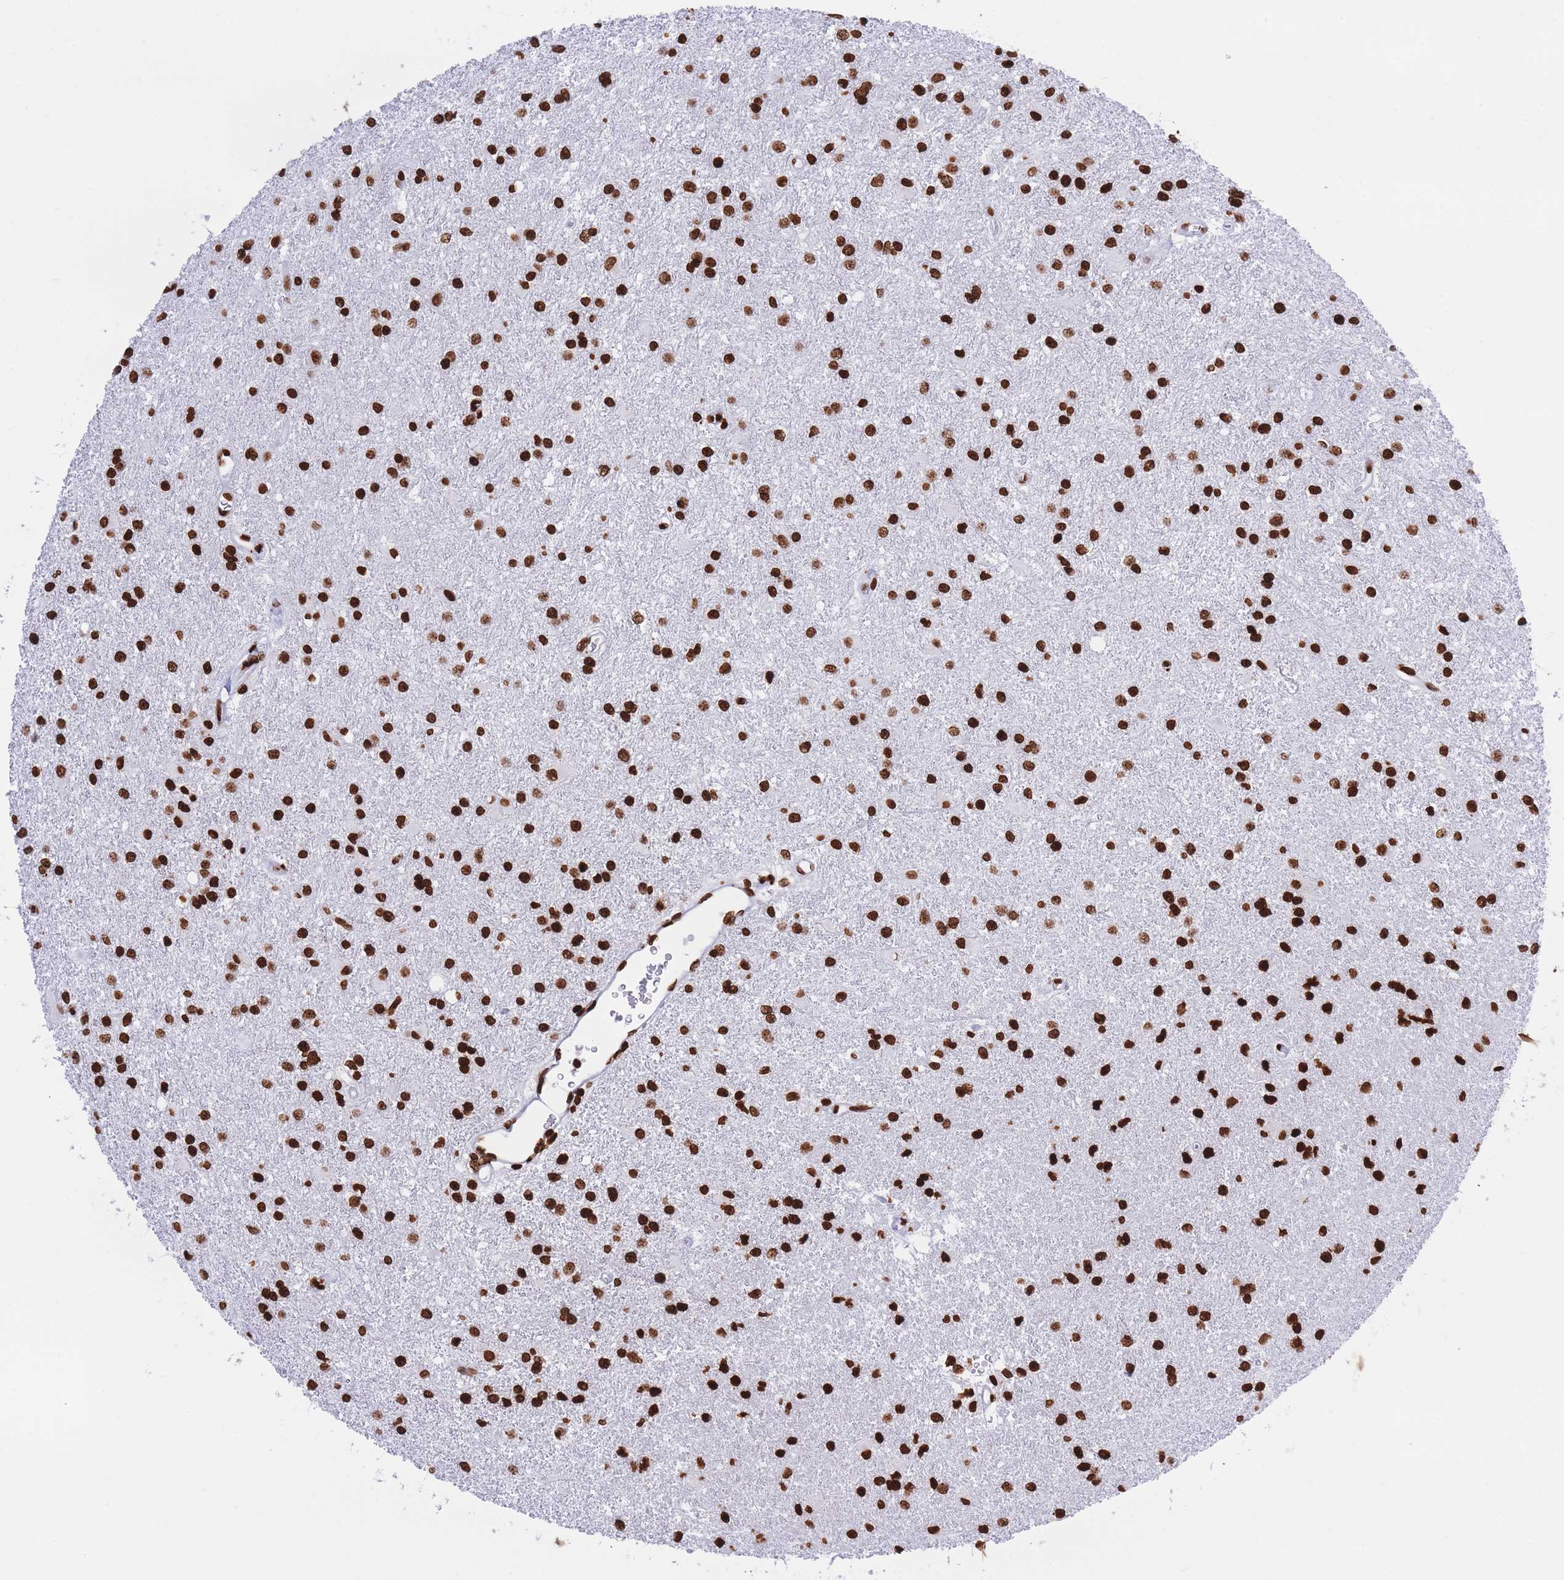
{"staining": {"intensity": "strong", "quantity": ">75%", "location": "nuclear"}, "tissue": "glioma", "cell_type": "Tumor cells", "image_type": "cancer", "snomed": [{"axis": "morphology", "description": "Glioma, malignant, High grade"}, {"axis": "topography", "description": "Brain"}], "caption": "Protein positivity by immunohistochemistry reveals strong nuclear staining in about >75% of tumor cells in high-grade glioma (malignant).", "gene": "H2BC11", "patient": {"sex": "female", "age": 50}}